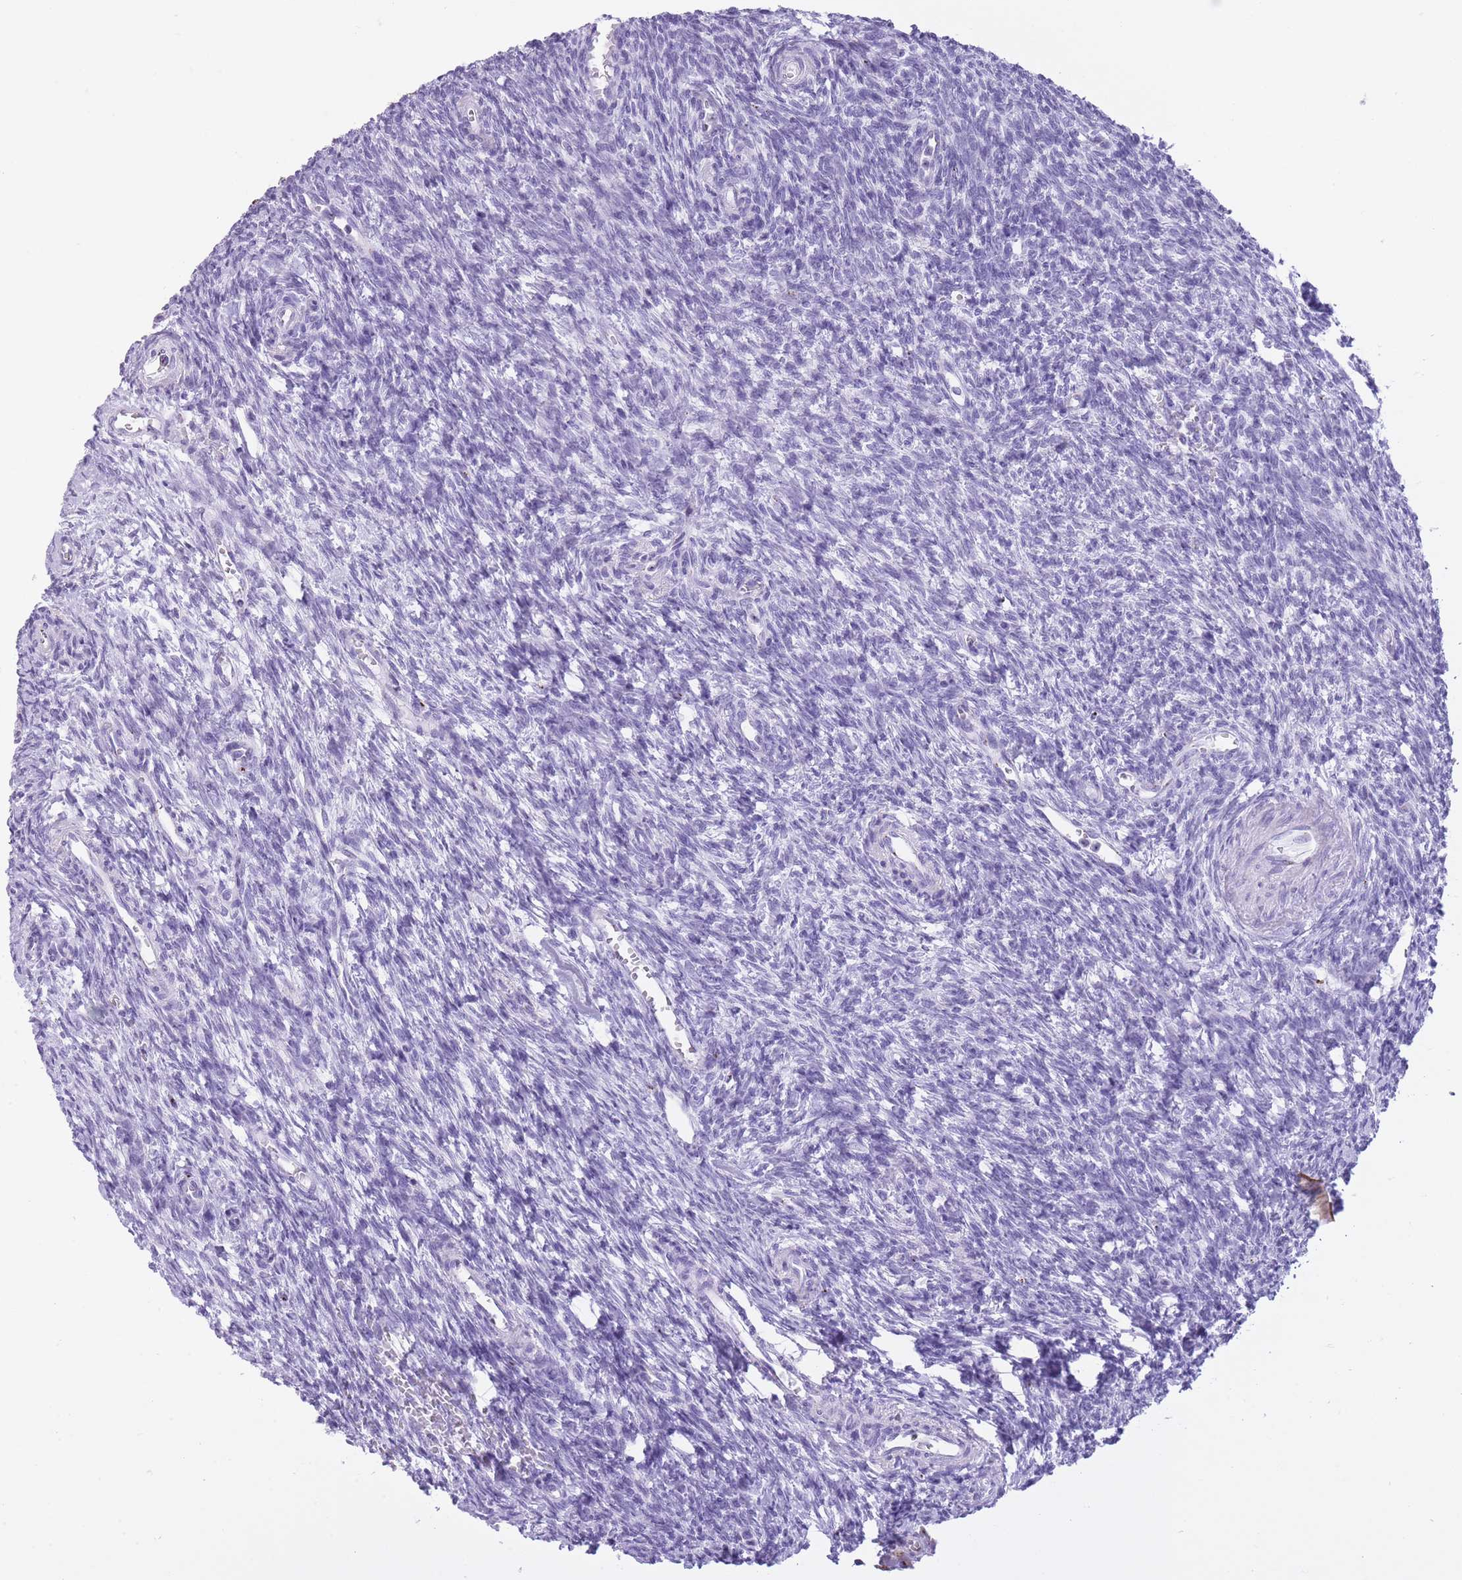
{"staining": {"intensity": "negative", "quantity": "none", "location": "none"}, "tissue": "ovary", "cell_type": "Ovarian stroma cells", "image_type": "normal", "snomed": [{"axis": "morphology", "description": "Normal tissue, NOS"}, {"axis": "topography", "description": "Ovary"}], "caption": "High magnification brightfield microscopy of benign ovary stained with DAB (3,3'-diaminobenzidine) (brown) and counterstained with hematoxylin (blue): ovarian stroma cells show no significant staining. The staining was performed using DAB to visualize the protein expression in brown, while the nuclei were stained in blue with hematoxylin (Magnification: 20x).", "gene": "B4GALT2", "patient": {"sex": "female", "age": 39}}